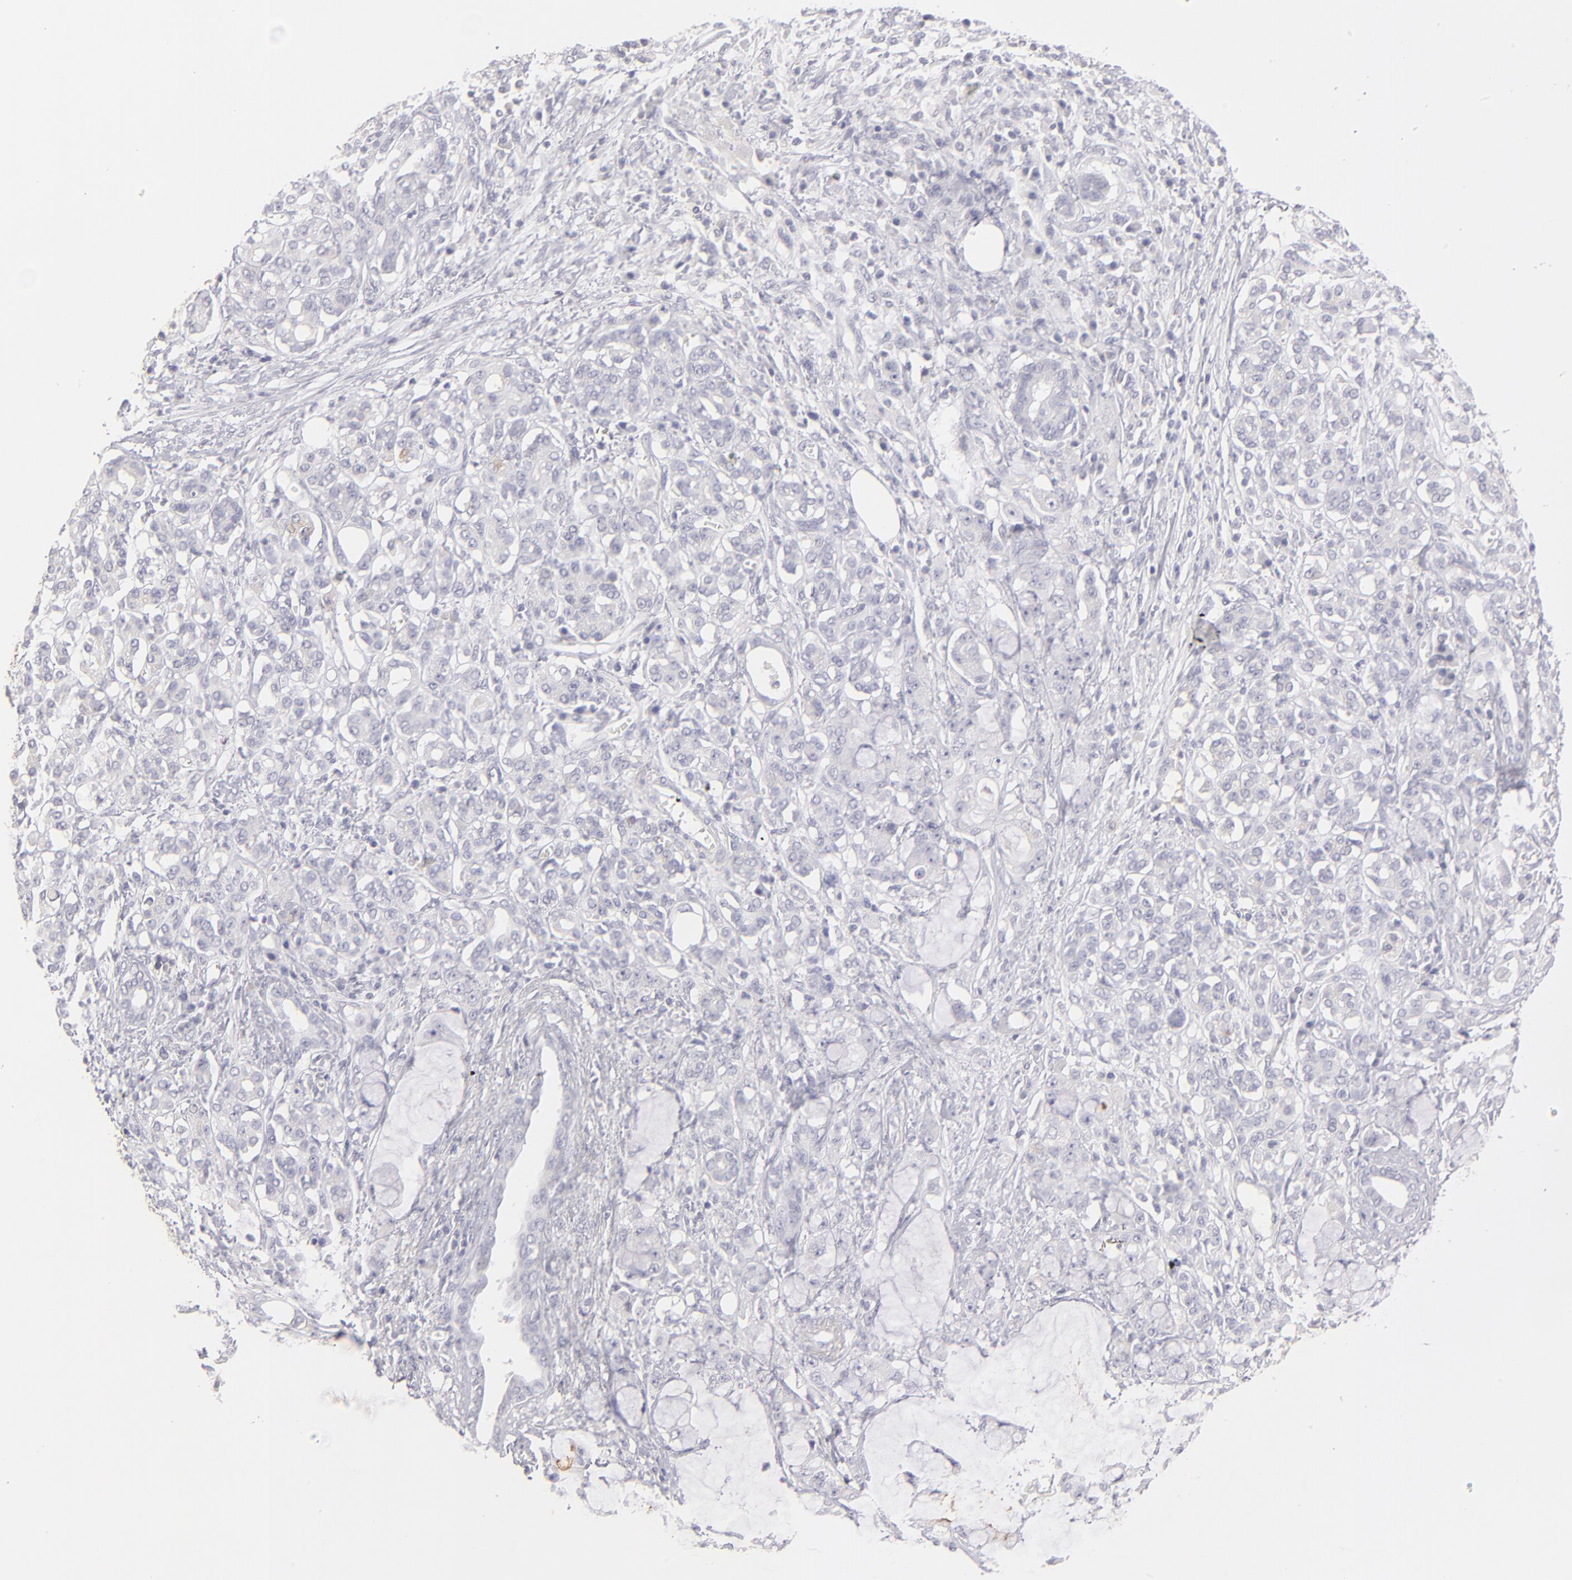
{"staining": {"intensity": "negative", "quantity": "none", "location": "none"}, "tissue": "pancreatic cancer", "cell_type": "Tumor cells", "image_type": "cancer", "snomed": [{"axis": "morphology", "description": "Adenocarcinoma, NOS"}, {"axis": "topography", "description": "Pancreas"}], "caption": "Immunohistochemical staining of human pancreatic cancer (adenocarcinoma) demonstrates no significant expression in tumor cells.", "gene": "ABCC4", "patient": {"sex": "female", "age": 73}}